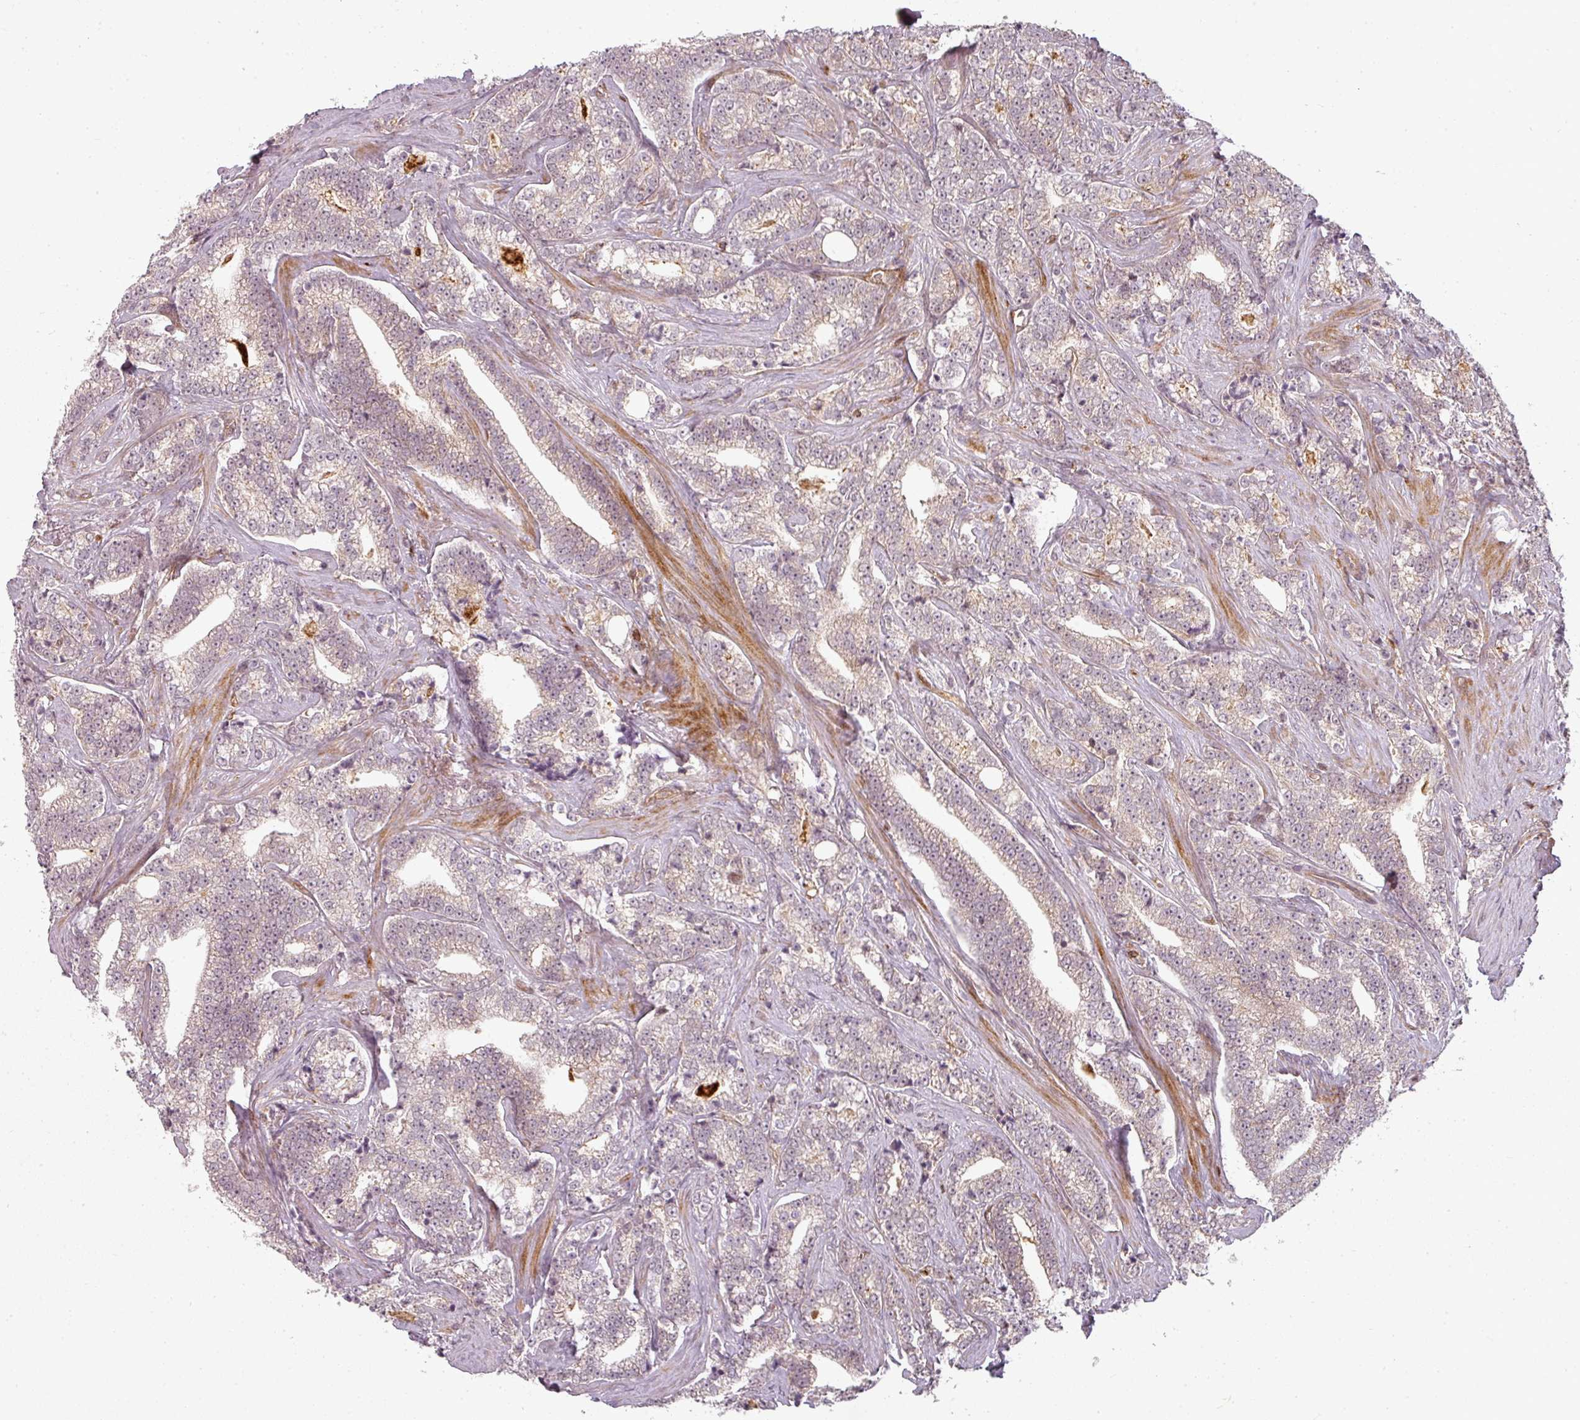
{"staining": {"intensity": "weak", "quantity": "25%-75%", "location": "cytoplasmic/membranous"}, "tissue": "prostate cancer", "cell_type": "Tumor cells", "image_type": "cancer", "snomed": [{"axis": "morphology", "description": "Adenocarcinoma, High grade"}, {"axis": "topography", "description": "Prostate"}], "caption": "A brown stain highlights weak cytoplasmic/membranous staining of a protein in high-grade adenocarcinoma (prostate) tumor cells. The staining was performed using DAB (3,3'-diaminobenzidine) to visualize the protein expression in brown, while the nuclei were stained in blue with hematoxylin (Magnification: 20x).", "gene": "CLIC1", "patient": {"sex": "male", "age": 67}}